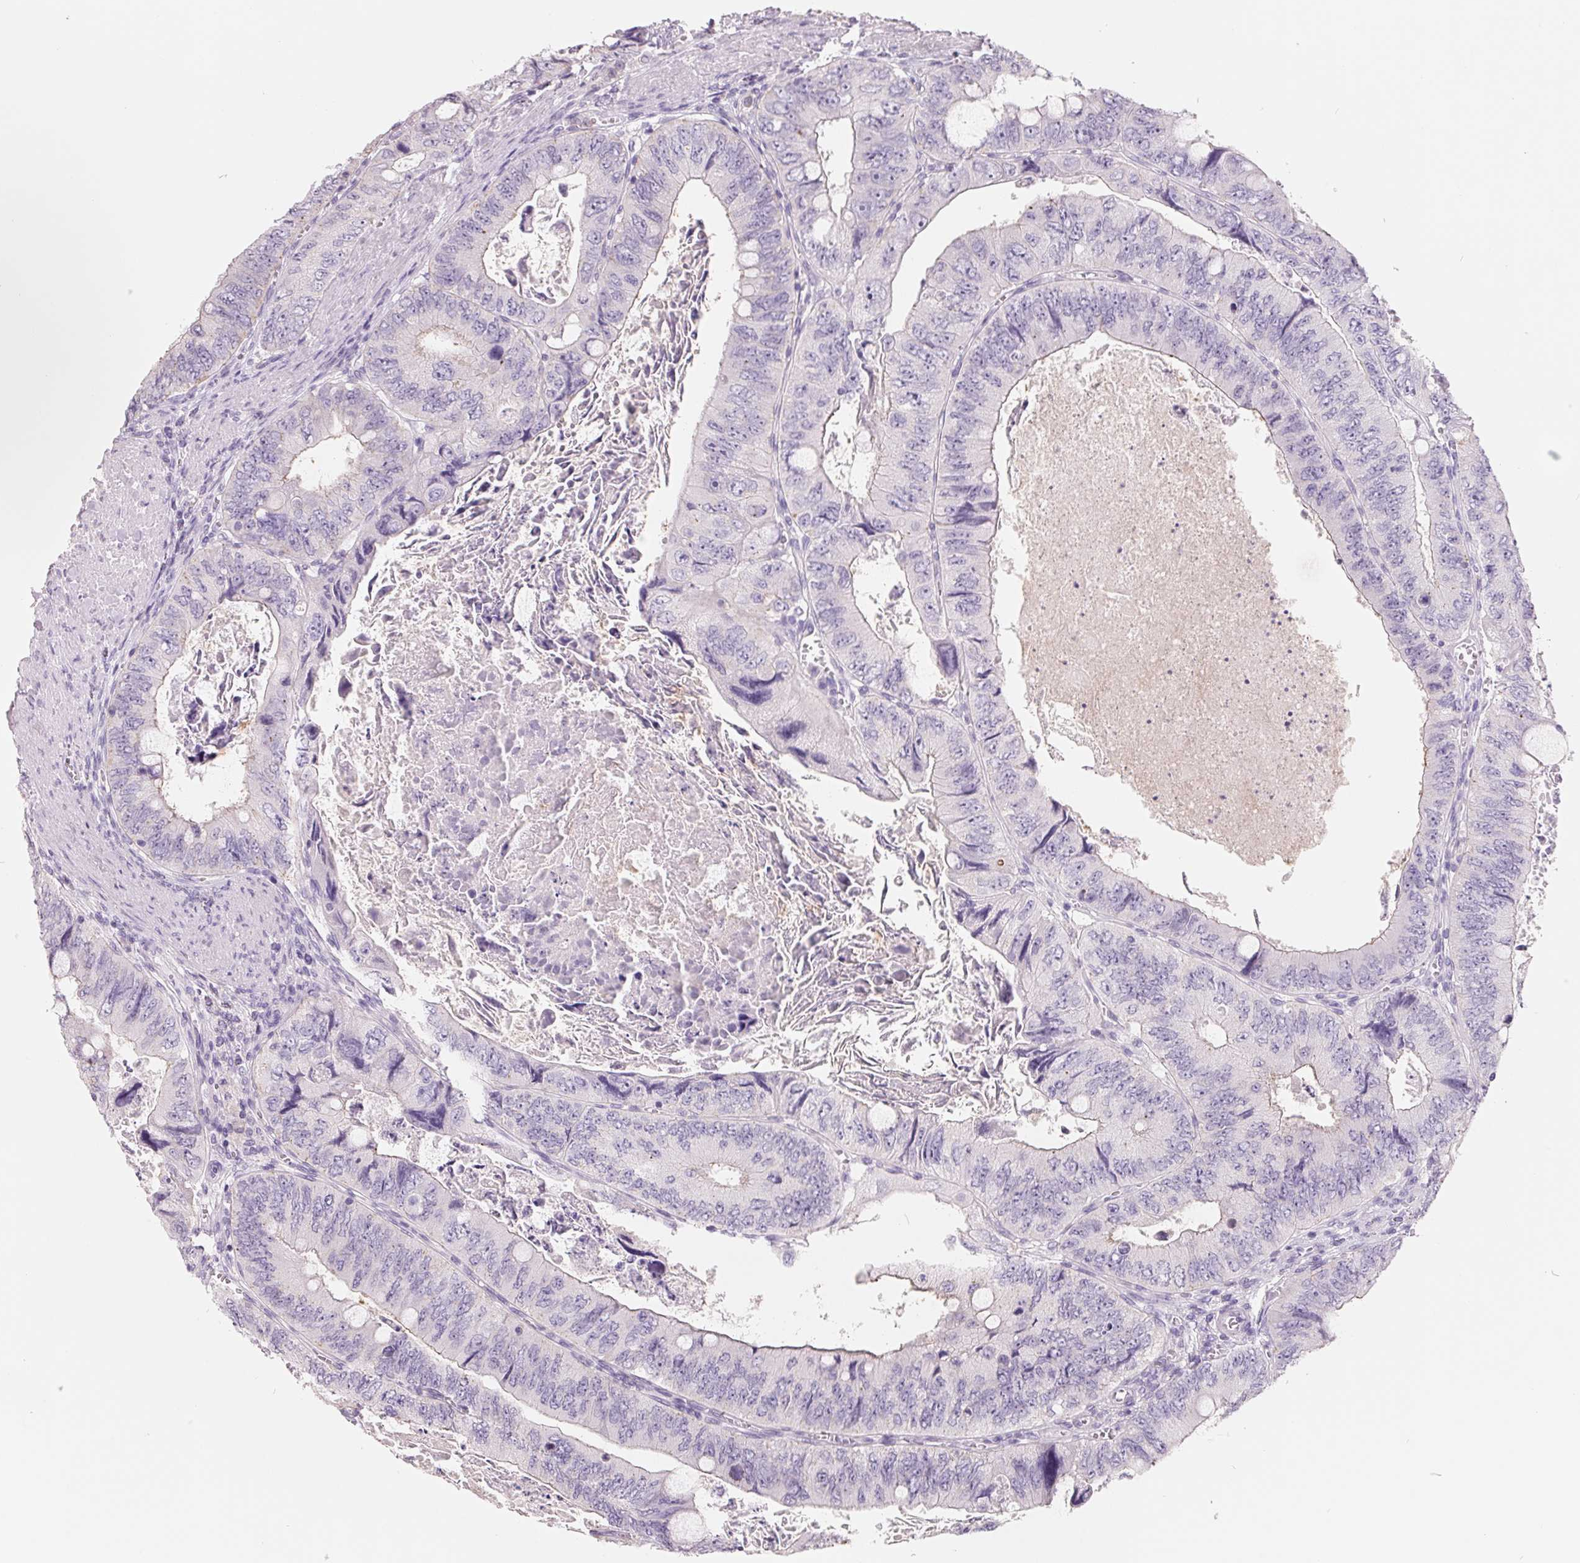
{"staining": {"intensity": "negative", "quantity": "none", "location": "none"}, "tissue": "colorectal cancer", "cell_type": "Tumor cells", "image_type": "cancer", "snomed": [{"axis": "morphology", "description": "Adenocarcinoma, NOS"}, {"axis": "topography", "description": "Colon"}], "caption": "Photomicrograph shows no significant protein expression in tumor cells of adenocarcinoma (colorectal).", "gene": "FTCD", "patient": {"sex": "female", "age": 84}}